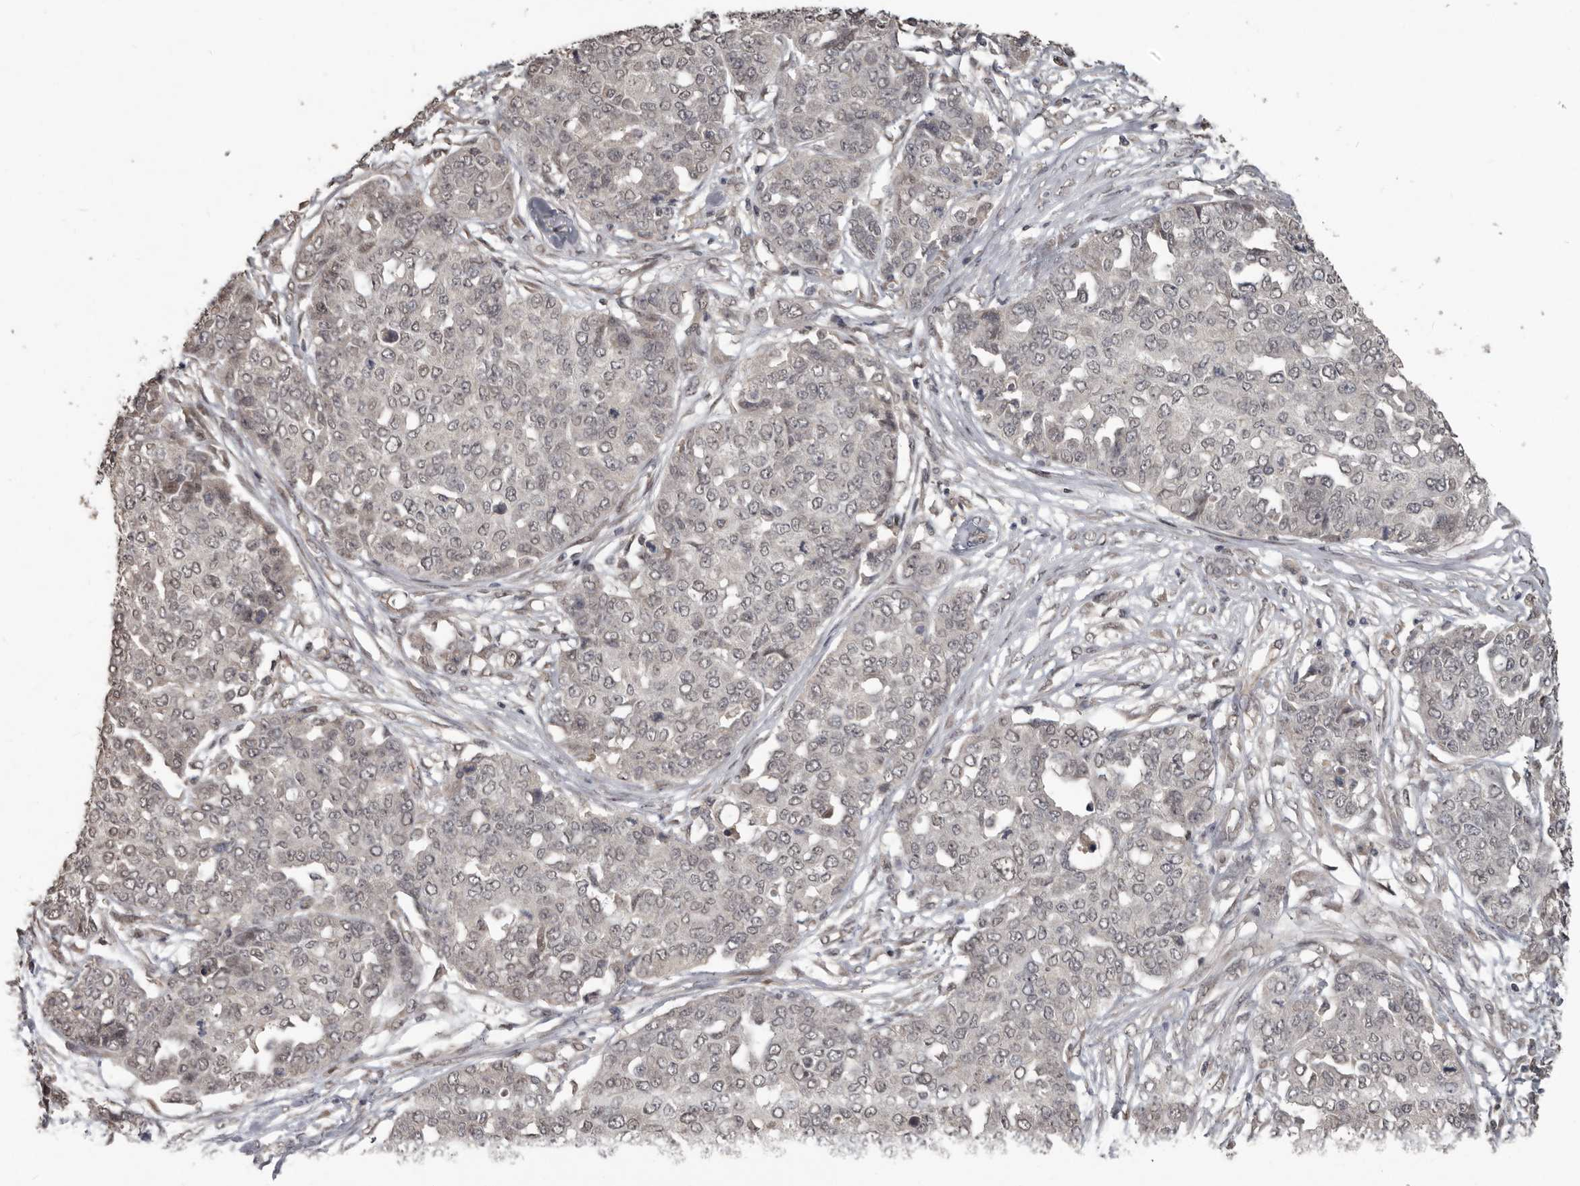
{"staining": {"intensity": "weak", "quantity": ">75%", "location": "nuclear"}, "tissue": "ovarian cancer", "cell_type": "Tumor cells", "image_type": "cancer", "snomed": [{"axis": "morphology", "description": "Cystadenocarcinoma, serous, NOS"}, {"axis": "topography", "description": "Soft tissue"}, {"axis": "topography", "description": "Ovary"}], "caption": "Tumor cells display weak nuclear staining in approximately >75% of cells in ovarian serous cystadenocarcinoma. The staining is performed using DAB brown chromogen to label protein expression. The nuclei are counter-stained blue using hematoxylin.", "gene": "ZFP14", "patient": {"sex": "female", "age": 57}}